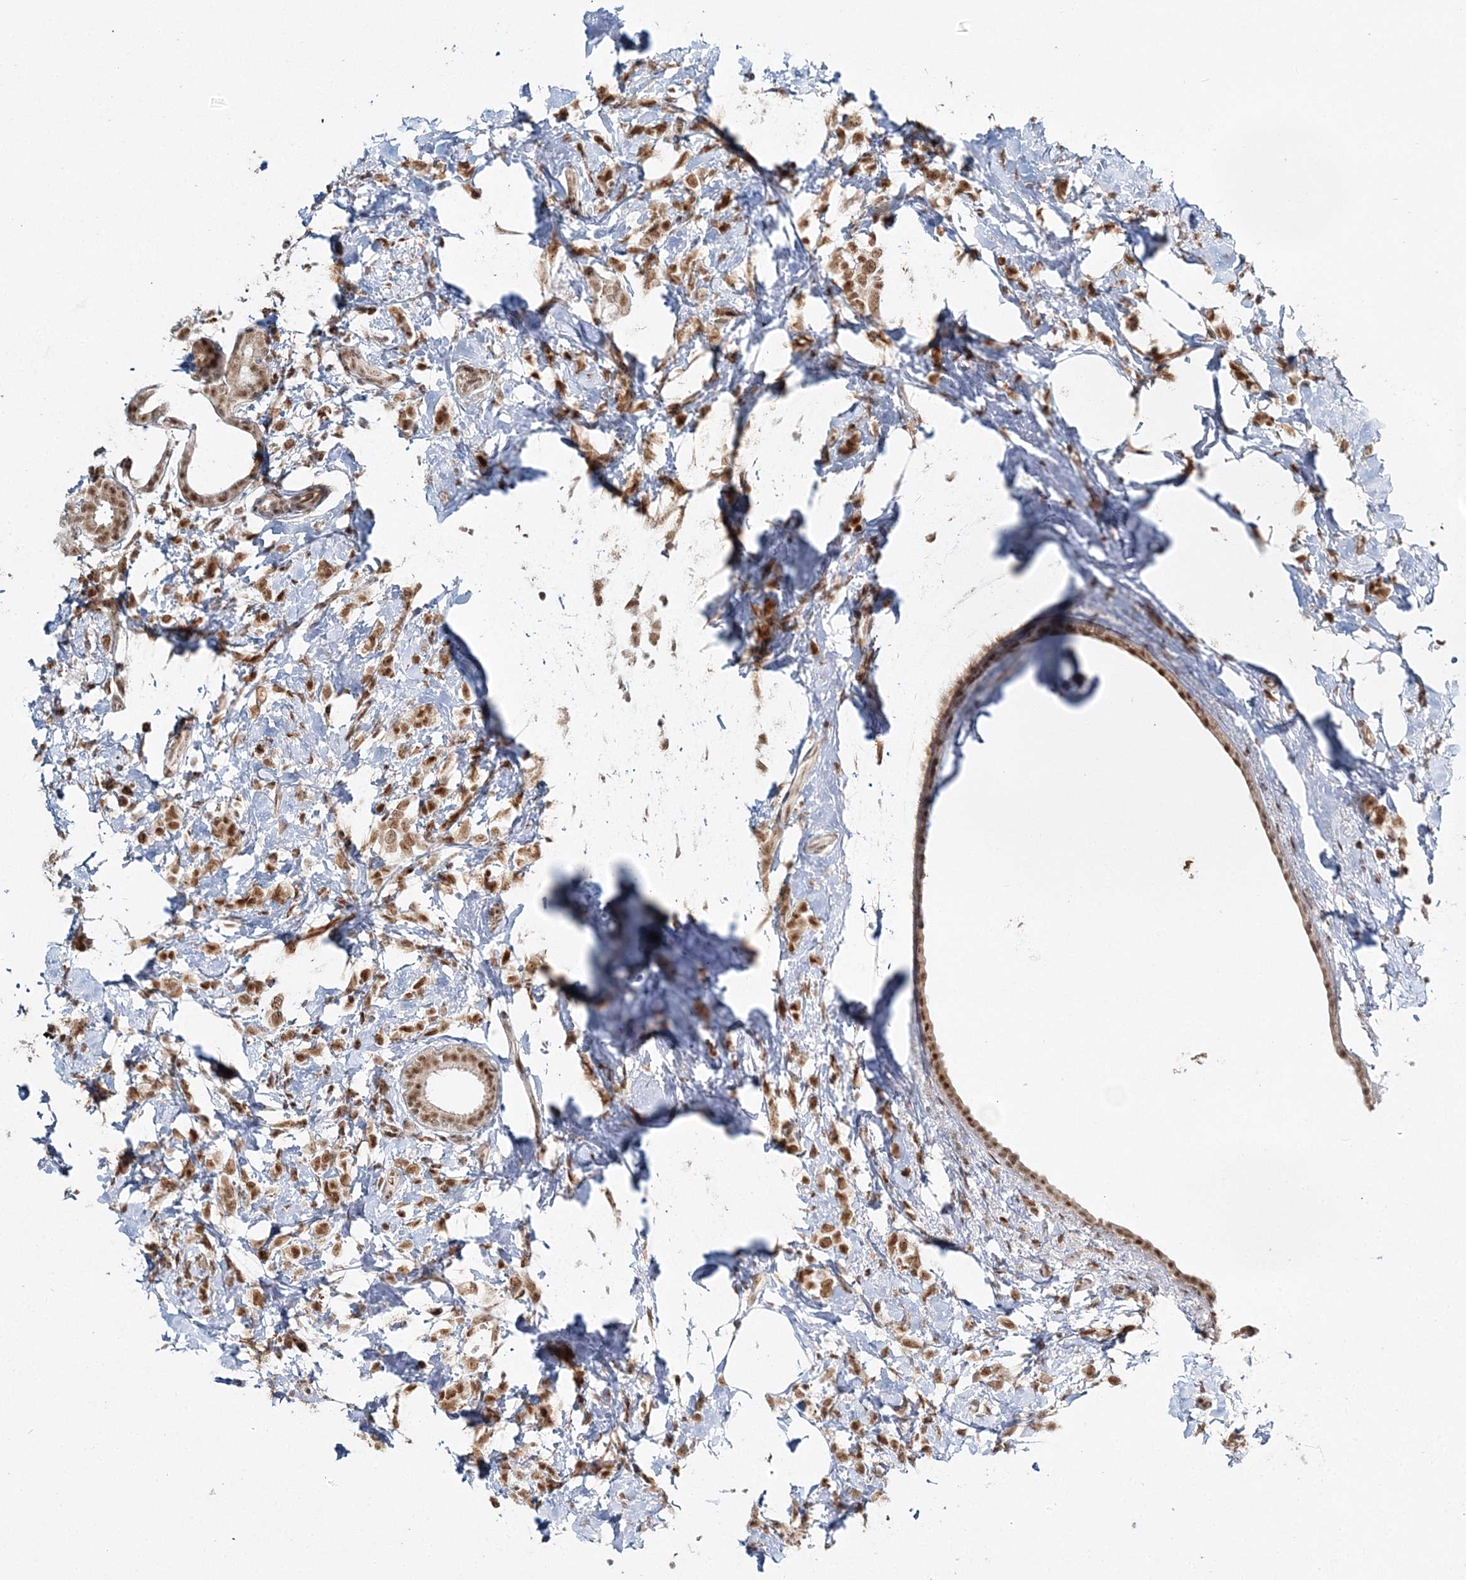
{"staining": {"intensity": "moderate", "quantity": ">75%", "location": "nuclear"}, "tissue": "breast cancer", "cell_type": "Tumor cells", "image_type": "cancer", "snomed": [{"axis": "morphology", "description": "Lobular carcinoma"}, {"axis": "topography", "description": "Breast"}], "caption": "Immunohistochemical staining of human lobular carcinoma (breast) shows moderate nuclear protein staining in approximately >75% of tumor cells.", "gene": "QRICH1", "patient": {"sex": "female", "age": 47}}